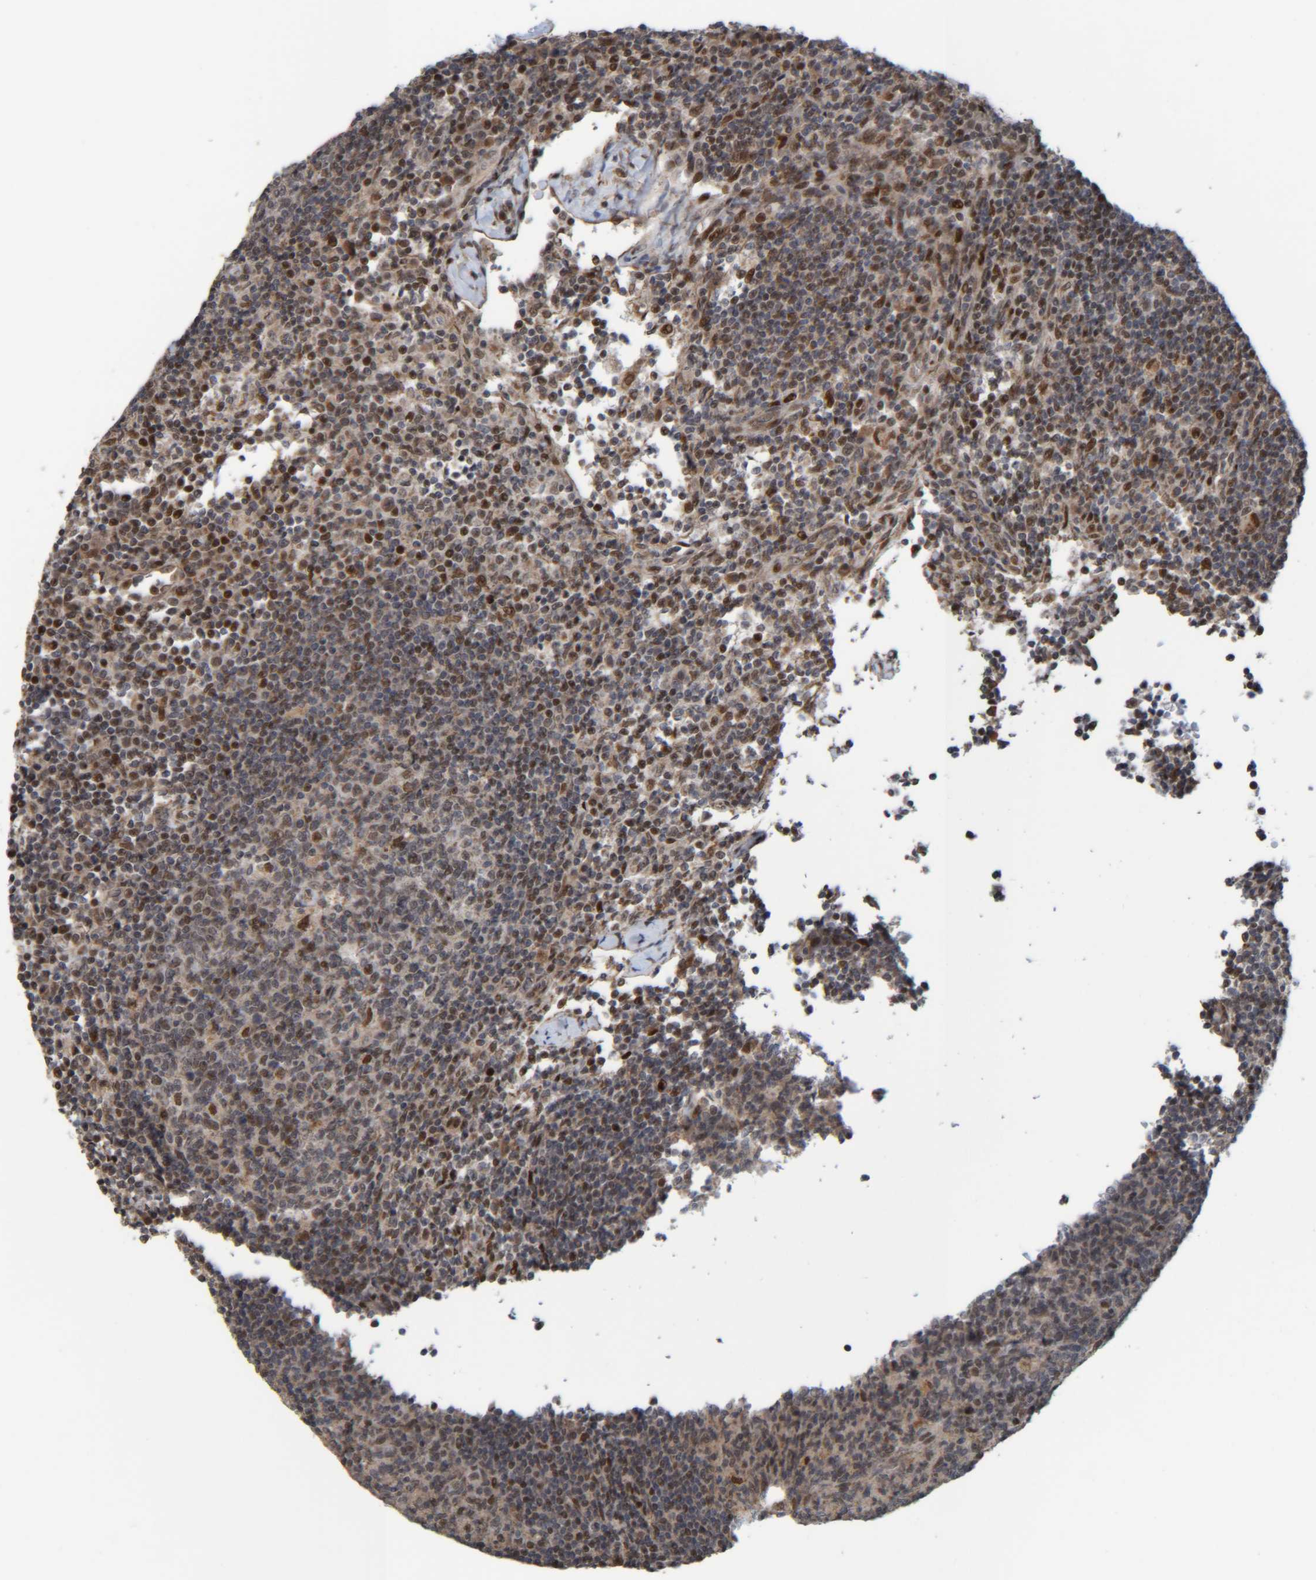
{"staining": {"intensity": "moderate", "quantity": "25%-75%", "location": "nuclear"}, "tissue": "lymph node", "cell_type": "Germinal center cells", "image_type": "normal", "snomed": [{"axis": "morphology", "description": "Normal tissue, NOS"}, {"axis": "morphology", "description": "Inflammation, NOS"}, {"axis": "topography", "description": "Lymph node"}], "caption": "Lymph node stained for a protein demonstrates moderate nuclear positivity in germinal center cells. (IHC, brightfield microscopy, high magnification).", "gene": "CCDC57", "patient": {"sex": "male", "age": 55}}